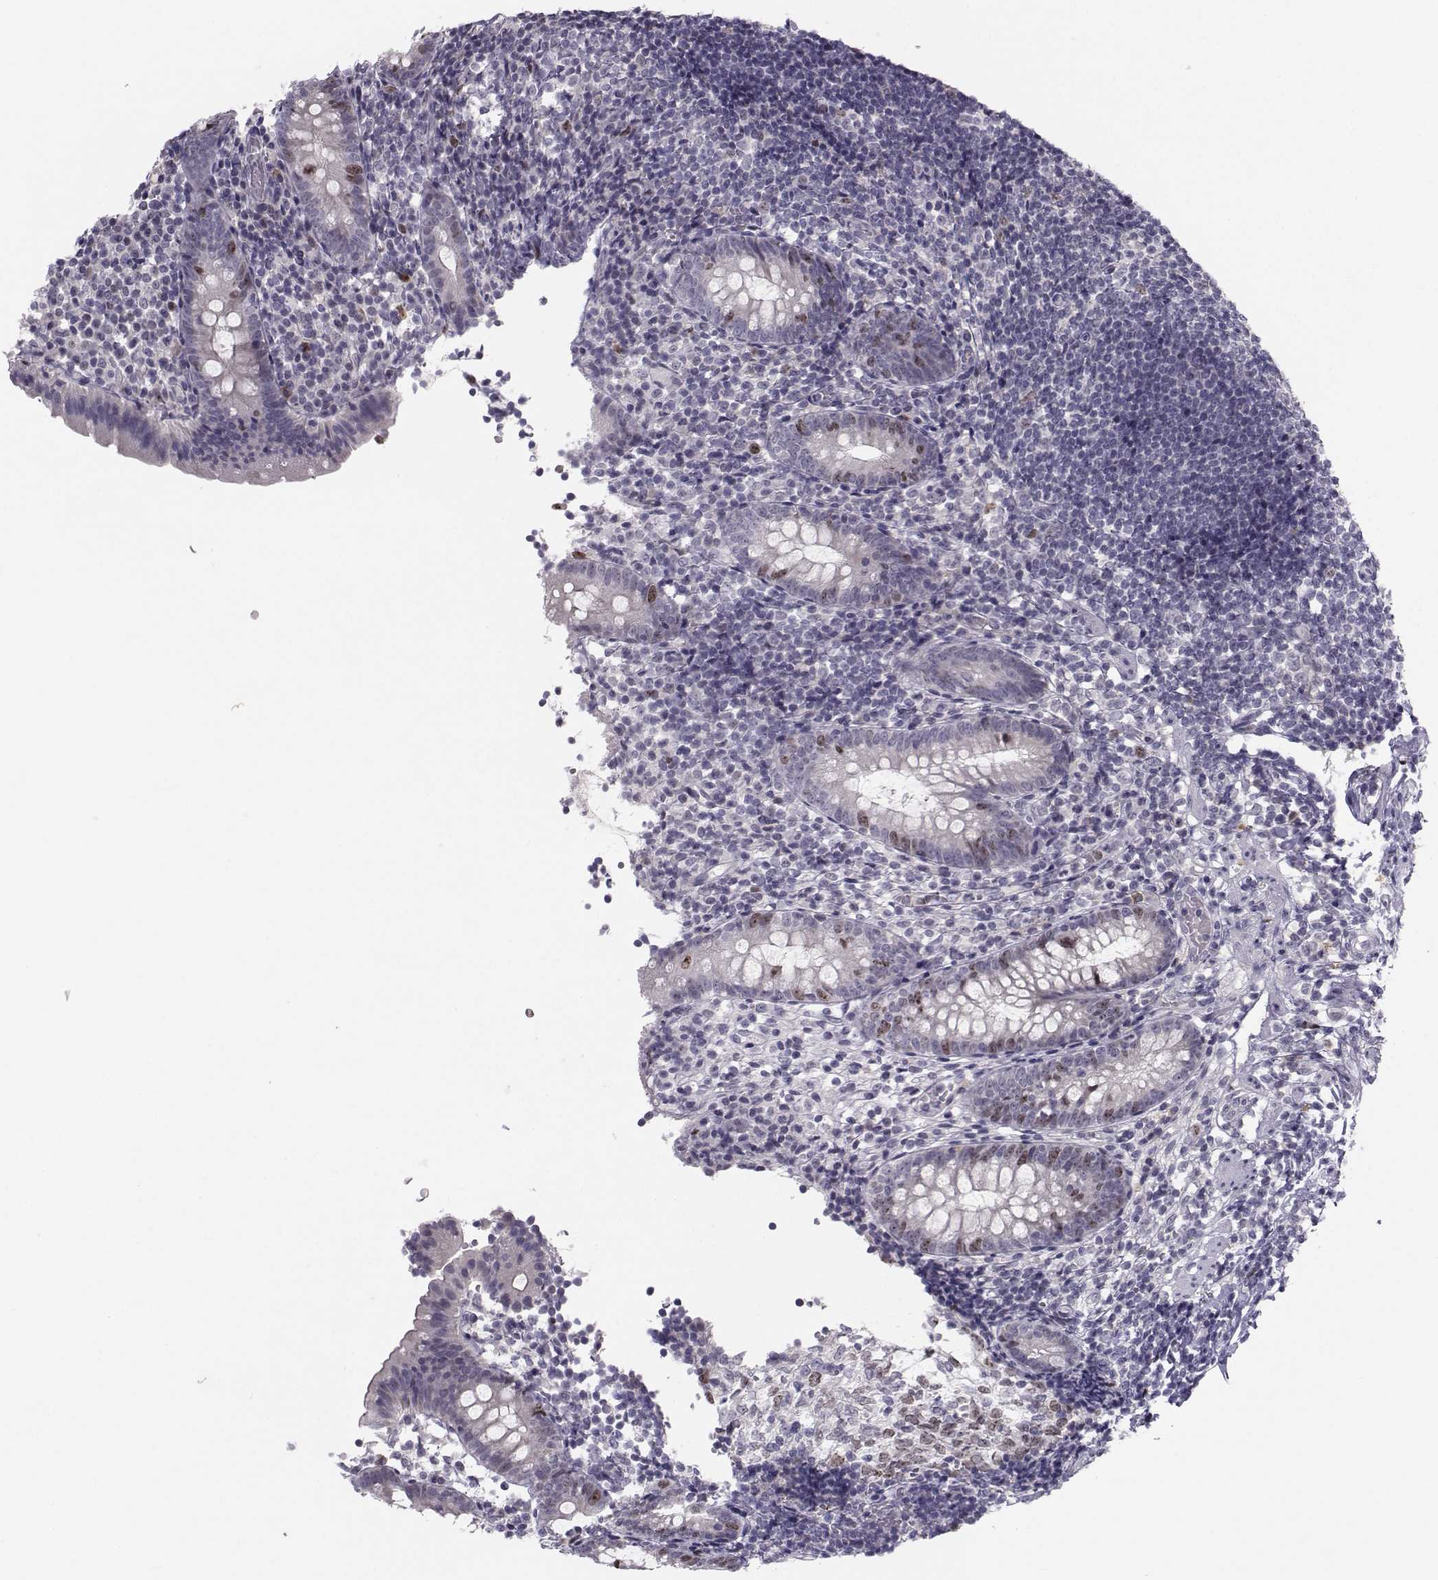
{"staining": {"intensity": "moderate", "quantity": "<25%", "location": "nuclear"}, "tissue": "appendix", "cell_type": "Glandular cells", "image_type": "normal", "snomed": [{"axis": "morphology", "description": "Normal tissue, NOS"}, {"axis": "topography", "description": "Appendix"}], "caption": "High-magnification brightfield microscopy of normal appendix stained with DAB (brown) and counterstained with hematoxylin (blue). glandular cells exhibit moderate nuclear staining is identified in about<25% of cells.", "gene": "LRP8", "patient": {"sex": "female", "age": 40}}